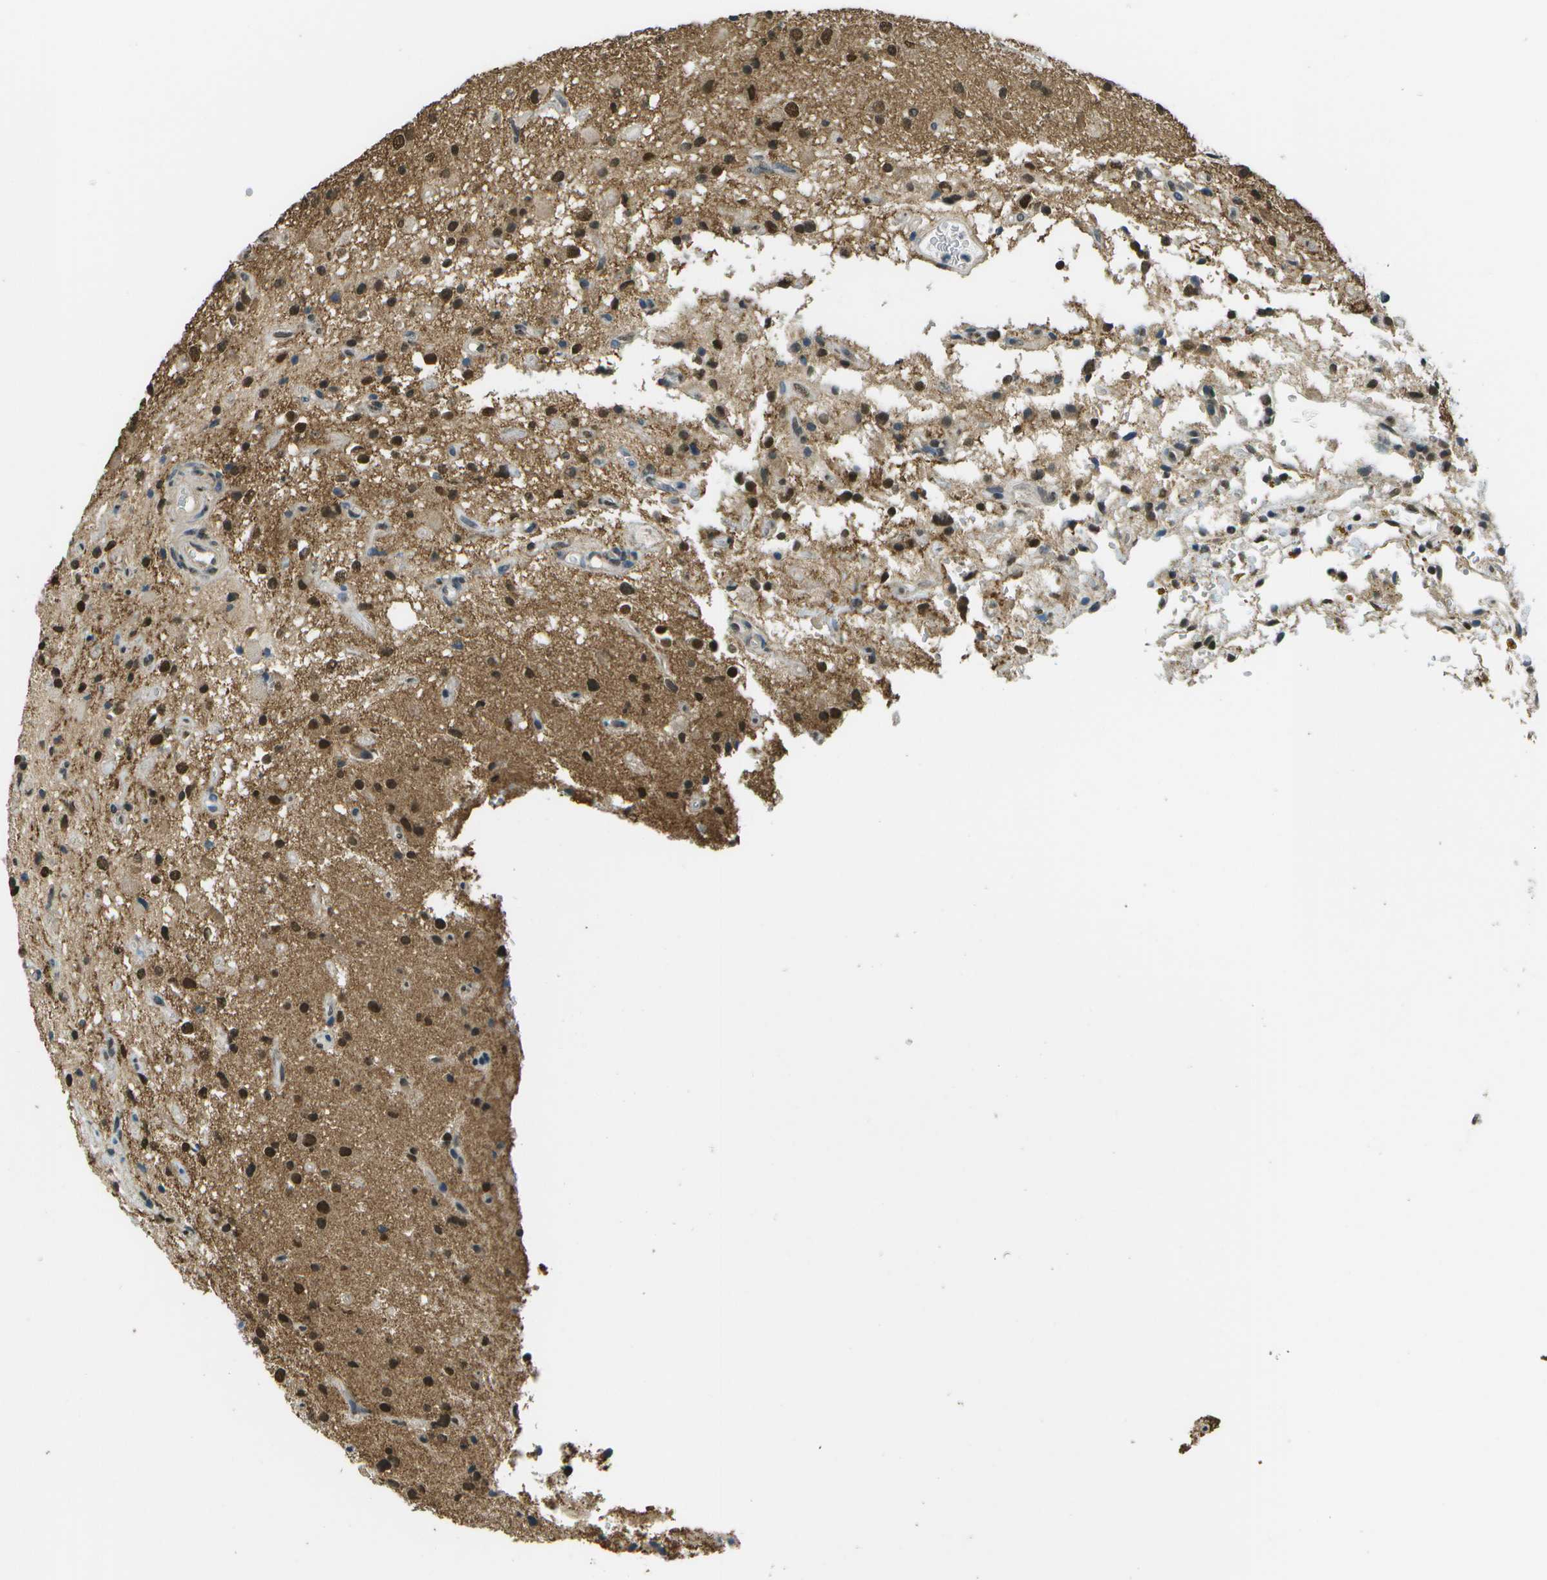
{"staining": {"intensity": "strong", "quantity": ">75%", "location": "nuclear"}, "tissue": "glioma", "cell_type": "Tumor cells", "image_type": "cancer", "snomed": [{"axis": "morphology", "description": "Glioma, malignant, High grade"}, {"axis": "topography", "description": "Brain"}], "caption": "This is an image of immunohistochemistry (IHC) staining of malignant glioma (high-grade), which shows strong expression in the nuclear of tumor cells.", "gene": "ABL2", "patient": {"sex": "male", "age": 33}}